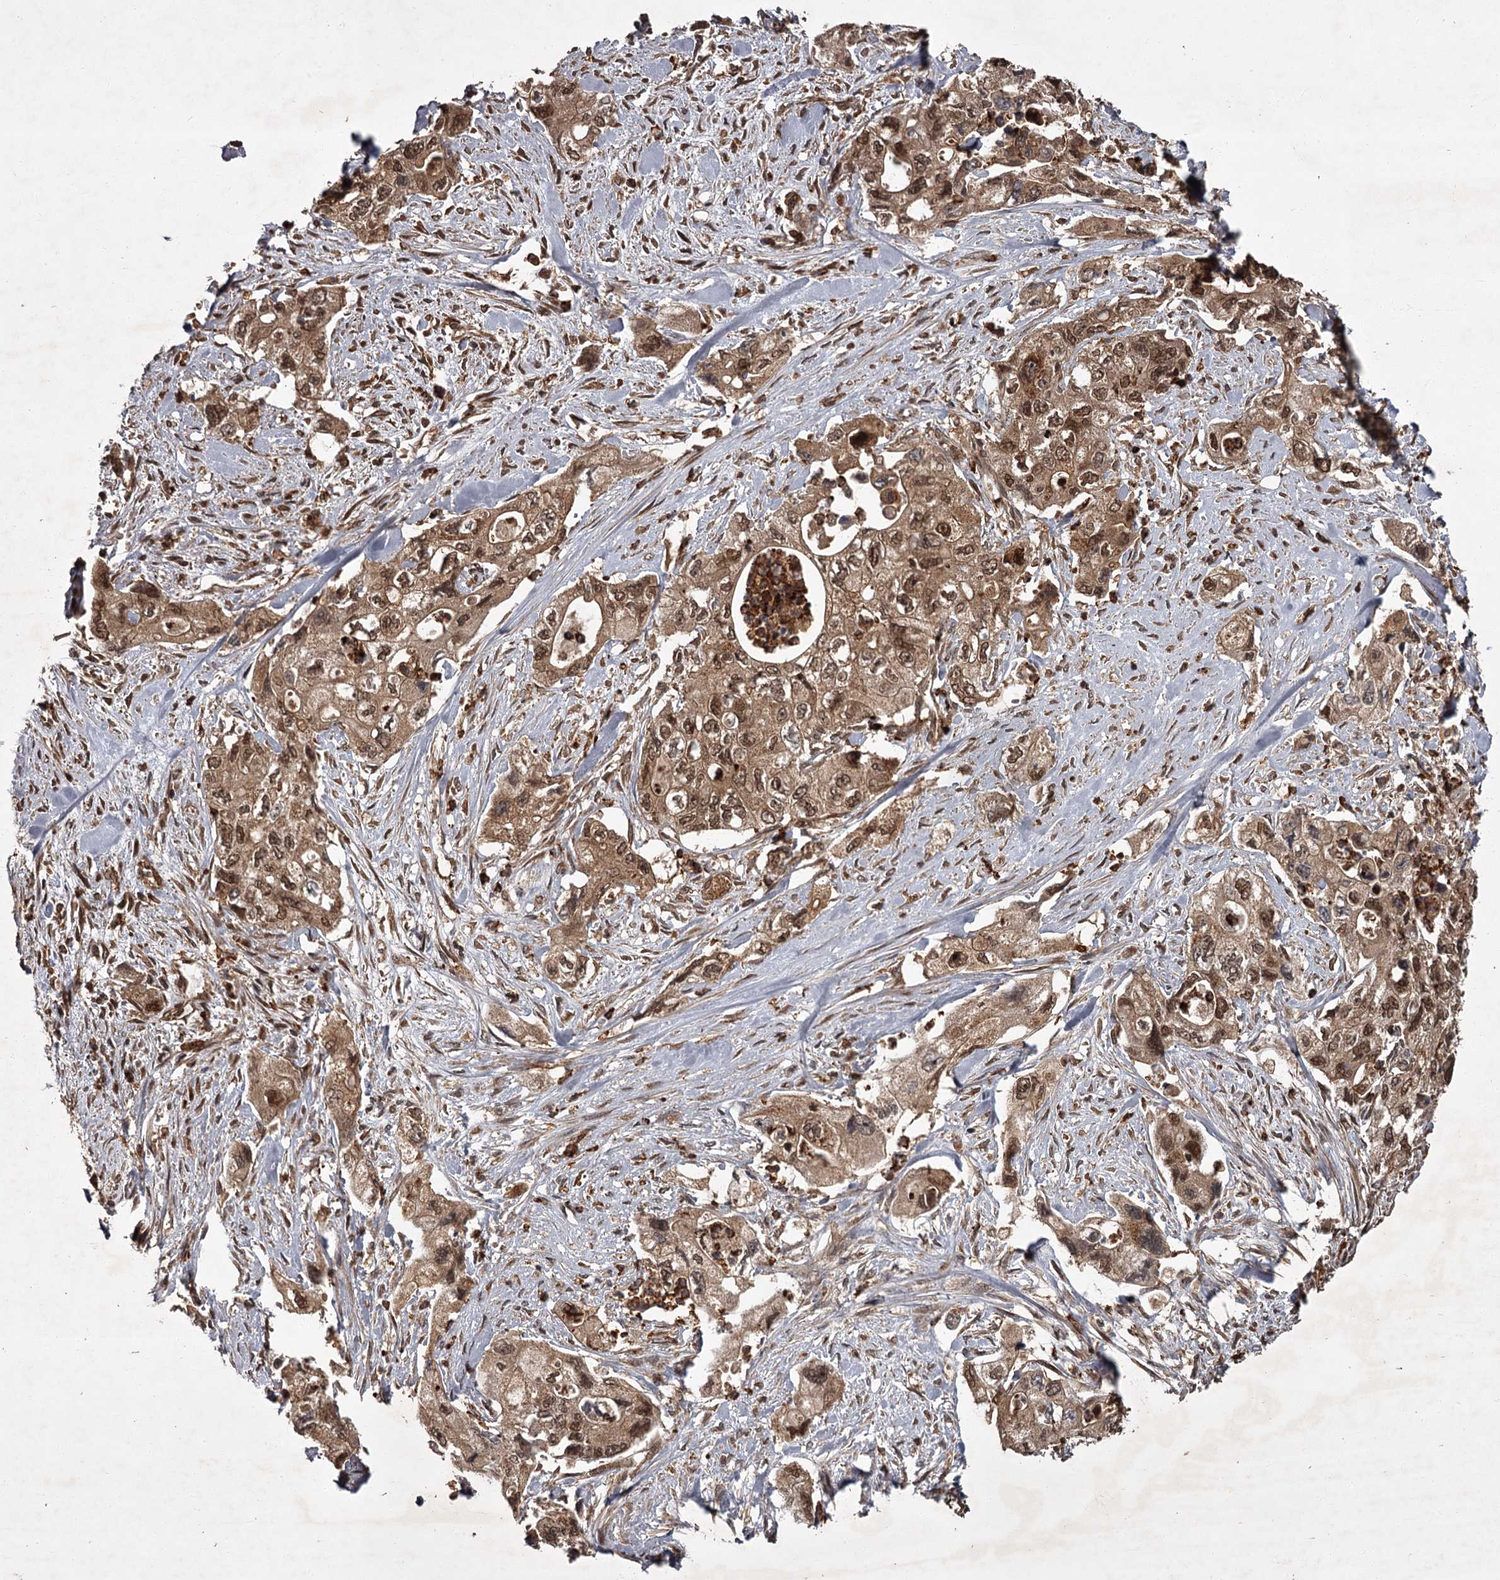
{"staining": {"intensity": "moderate", "quantity": ">75%", "location": "cytoplasmic/membranous,nuclear"}, "tissue": "pancreatic cancer", "cell_type": "Tumor cells", "image_type": "cancer", "snomed": [{"axis": "morphology", "description": "Adenocarcinoma, NOS"}, {"axis": "topography", "description": "Pancreas"}], "caption": "Adenocarcinoma (pancreatic) stained with immunohistochemistry (IHC) reveals moderate cytoplasmic/membranous and nuclear positivity in approximately >75% of tumor cells. (Brightfield microscopy of DAB IHC at high magnification).", "gene": "TBC1D23", "patient": {"sex": "female", "age": 73}}